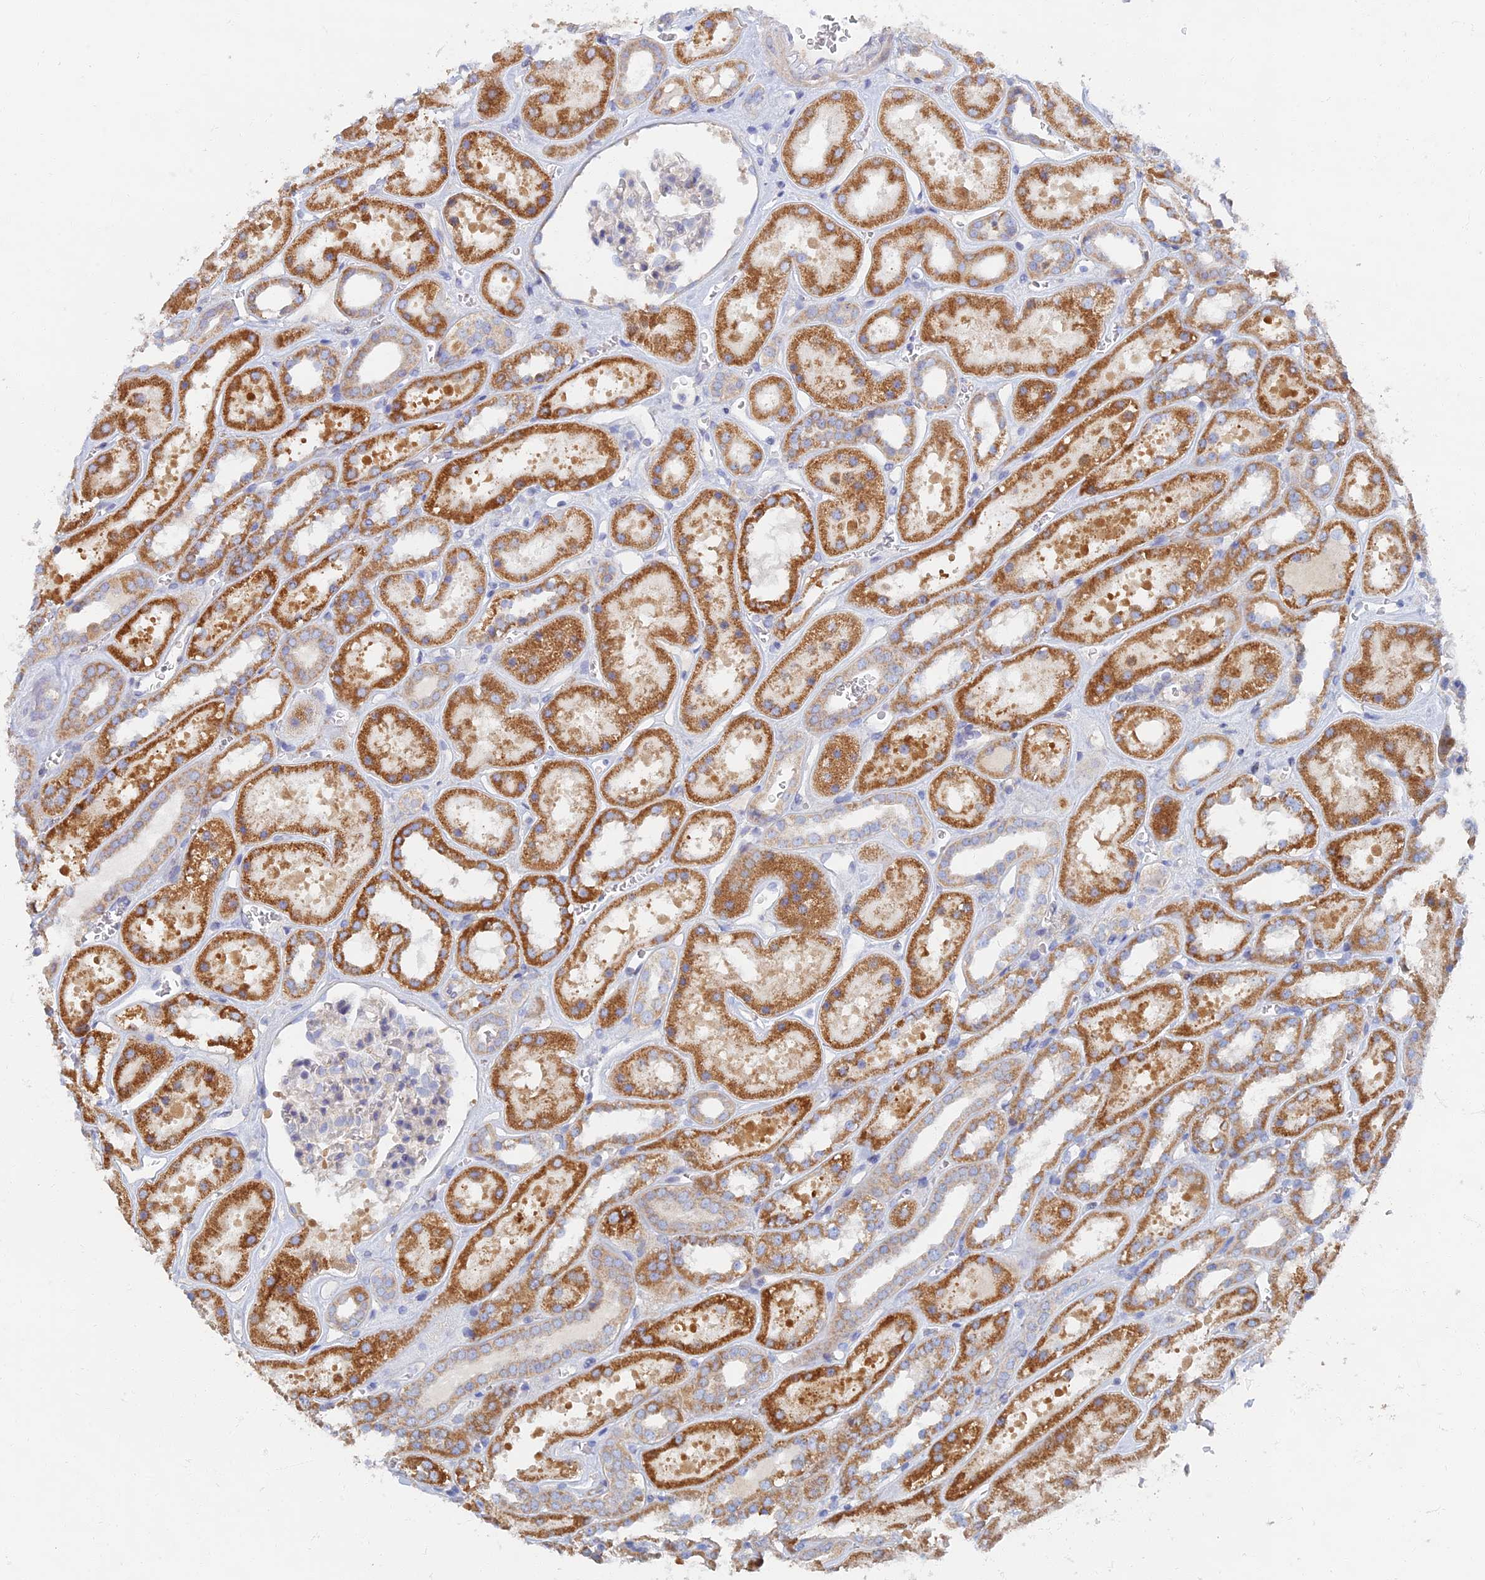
{"staining": {"intensity": "negative", "quantity": "none", "location": "none"}, "tissue": "kidney", "cell_type": "Cells in glomeruli", "image_type": "normal", "snomed": [{"axis": "morphology", "description": "Normal tissue, NOS"}, {"axis": "topography", "description": "Kidney"}], "caption": "Immunohistochemistry image of normal kidney: human kidney stained with DAB reveals no significant protein expression in cells in glomeruli.", "gene": "TMEM44", "patient": {"sex": "female", "age": 41}}